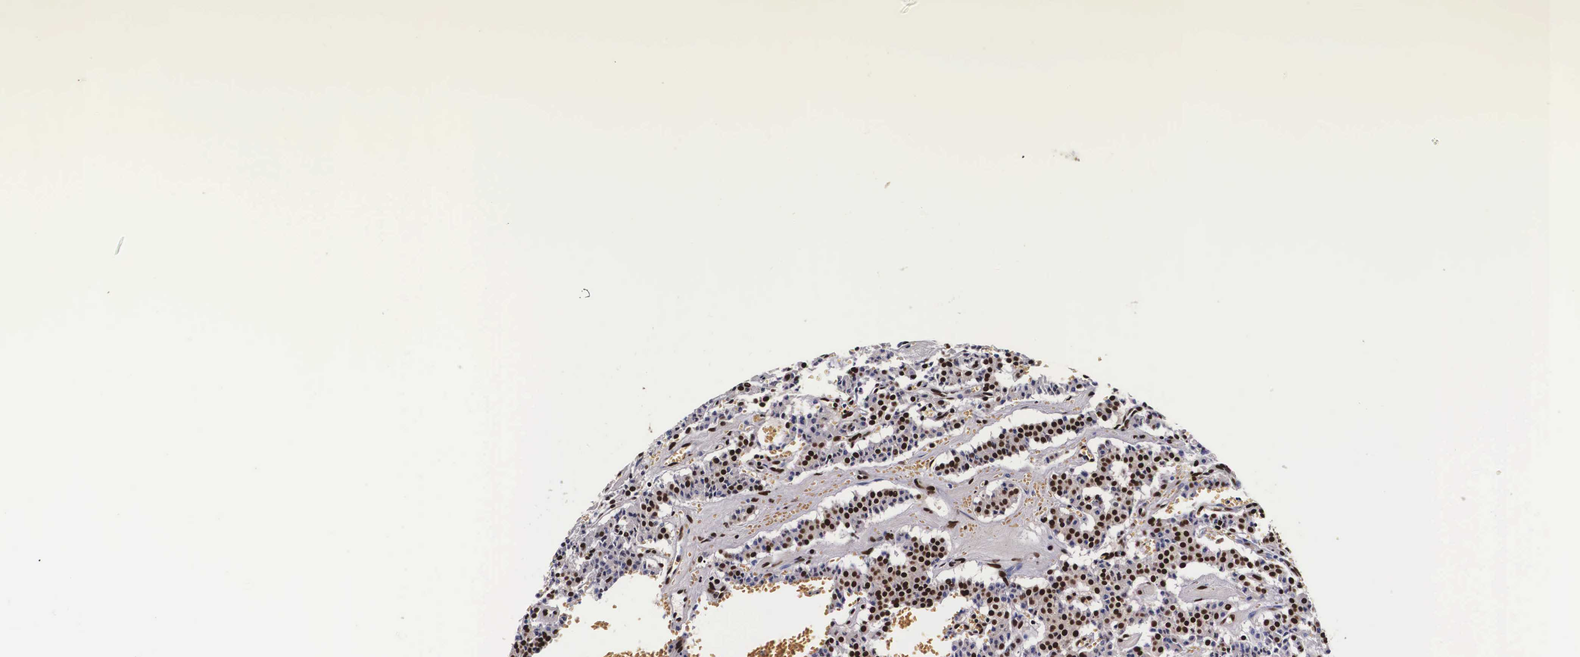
{"staining": {"intensity": "strong", "quantity": ">75%", "location": "nuclear"}, "tissue": "carcinoid", "cell_type": "Tumor cells", "image_type": "cancer", "snomed": [{"axis": "morphology", "description": "Carcinoid, malignant, NOS"}, {"axis": "topography", "description": "Bronchus"}], "caption": "This is a micrograph of IHC staining of carcinoid, which shows strong staining in the nuclear of tumor cells.", "gene": "PABPN1", "patient": {"sex": "male", "age": 55}}